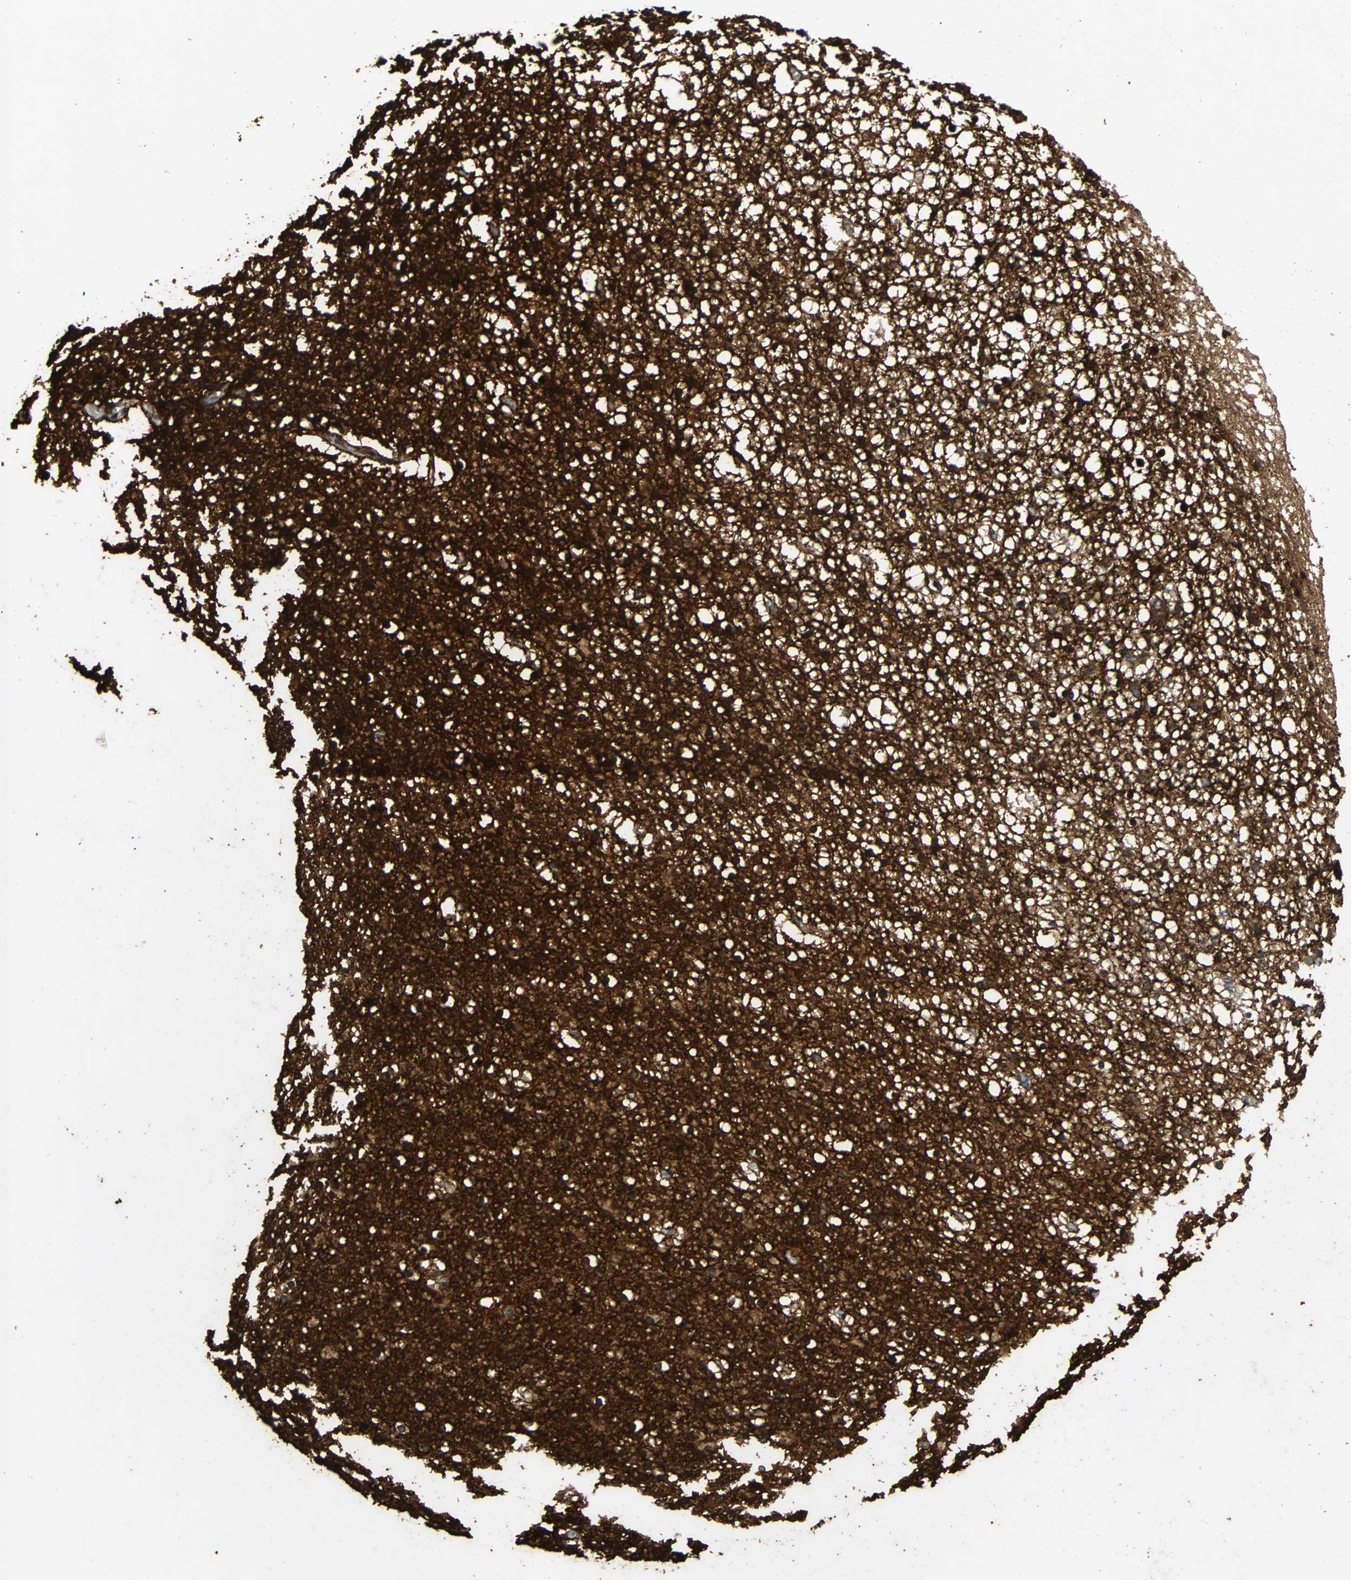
{"staining": {"intensity": "negative", "quantity": "none", "location": "none"}, "tissue": "caudate", "cell_type": "Glial cells", "image_type": "normal", "snomed": [{"axis": "morphology", "description": "Normal tissue, NOS"}, {"axis": "topography", "description": "Lateral ventricle wall"}], "caption": "Caudate stained for a protein using IHC displays no staining glial cells.", "gene": "TUBA4A", "patient": {"sex": "male", "age": 45}}